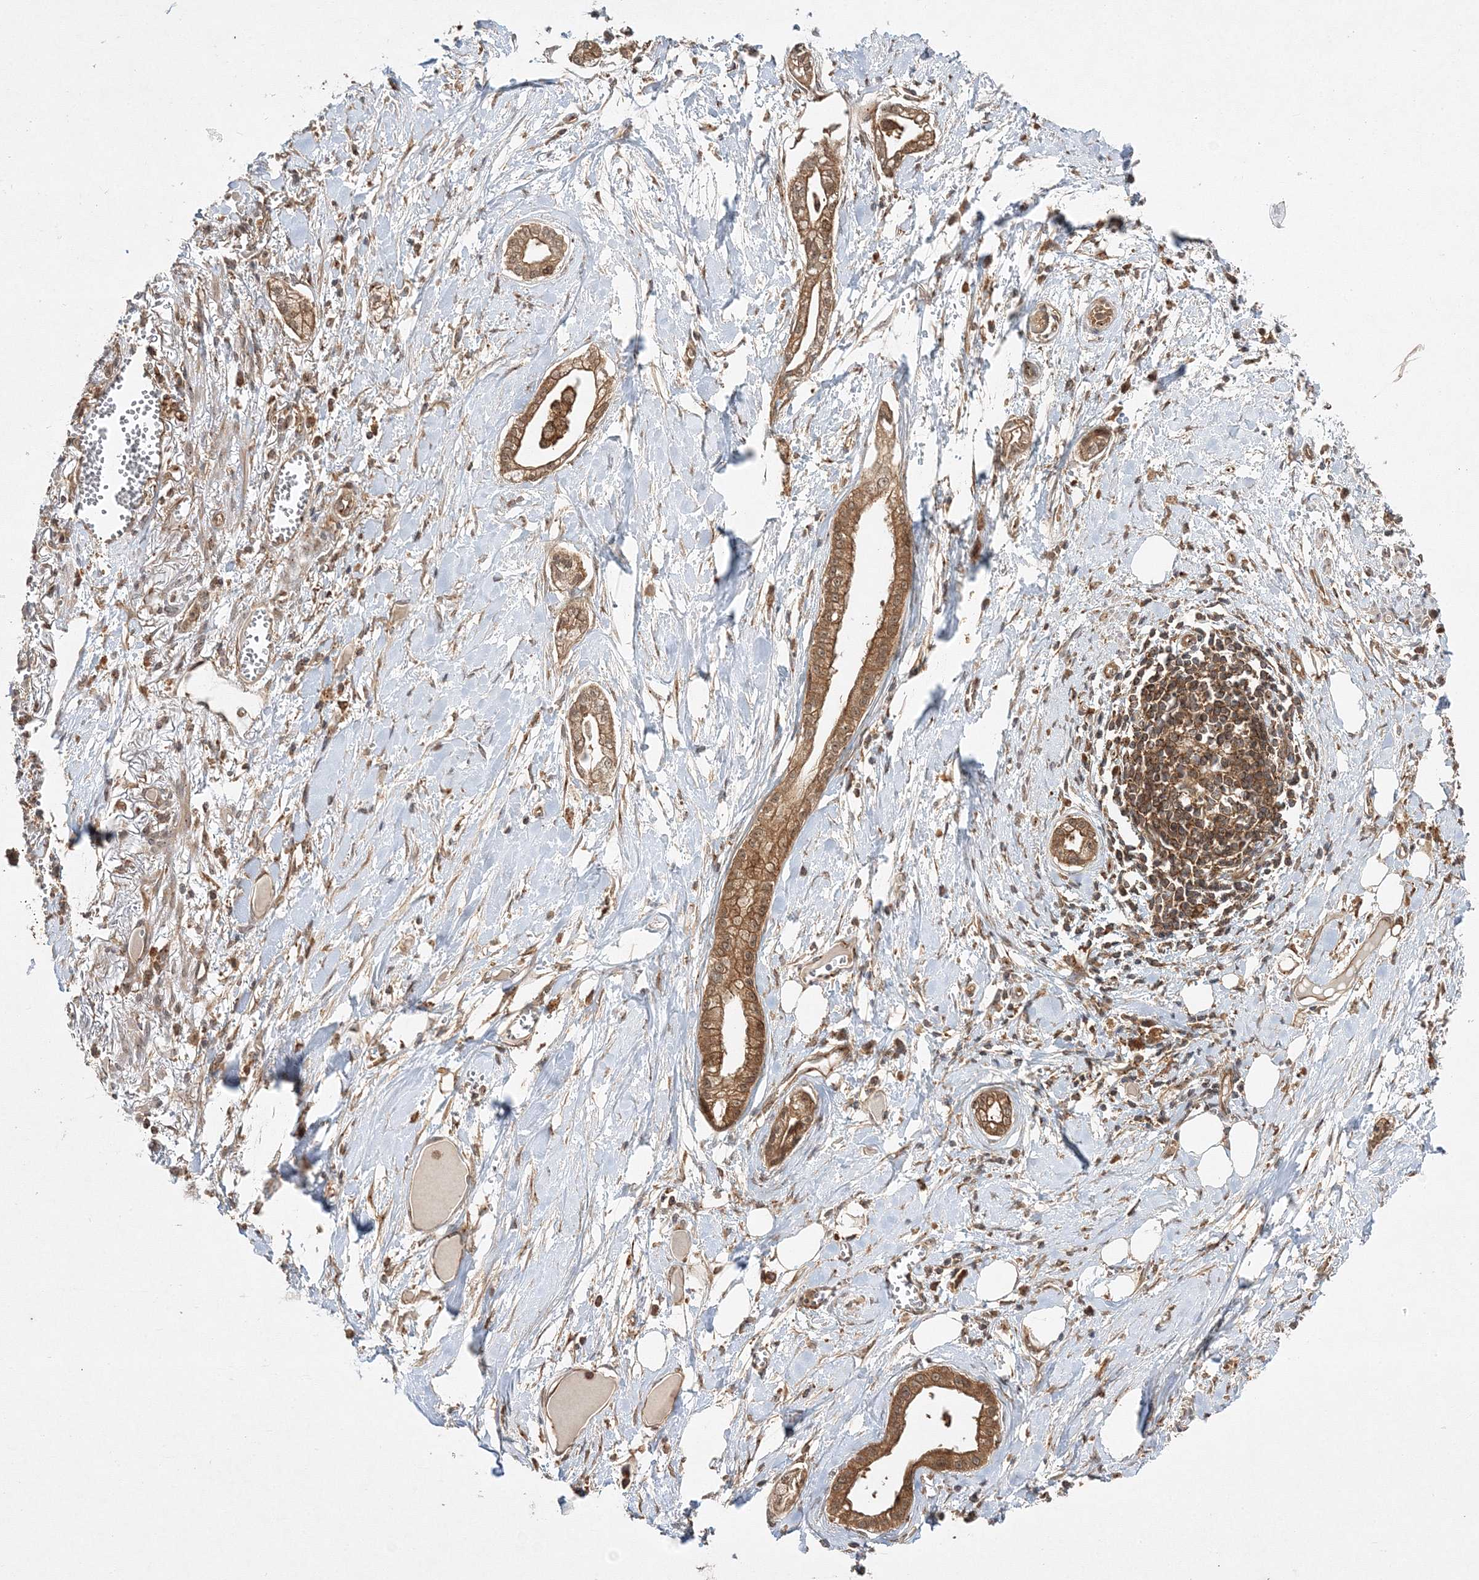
{"staining": {"intensity": "moderate", "quantity": ">75%", "location": "cytoplasmic/membranous"}, "tissue": "pancreatic cancer", "cell_type": "Tumor cells", "image_type": "cancer", "snomed": [{"axis": "morphology", "description": "Adenocarcinoma, NOS"}, {"axis": "topography", "description": "Pancreas"}], "caption": "There is medium levels of moderate cytoplasmic/membranous expression in tumor cells of adenocarcinoma (pancreatic), as demonstrated by immunohistochemical staining (brown color).", "gene": "WDR37", "patient": {"sex": "male", "age": 68}}